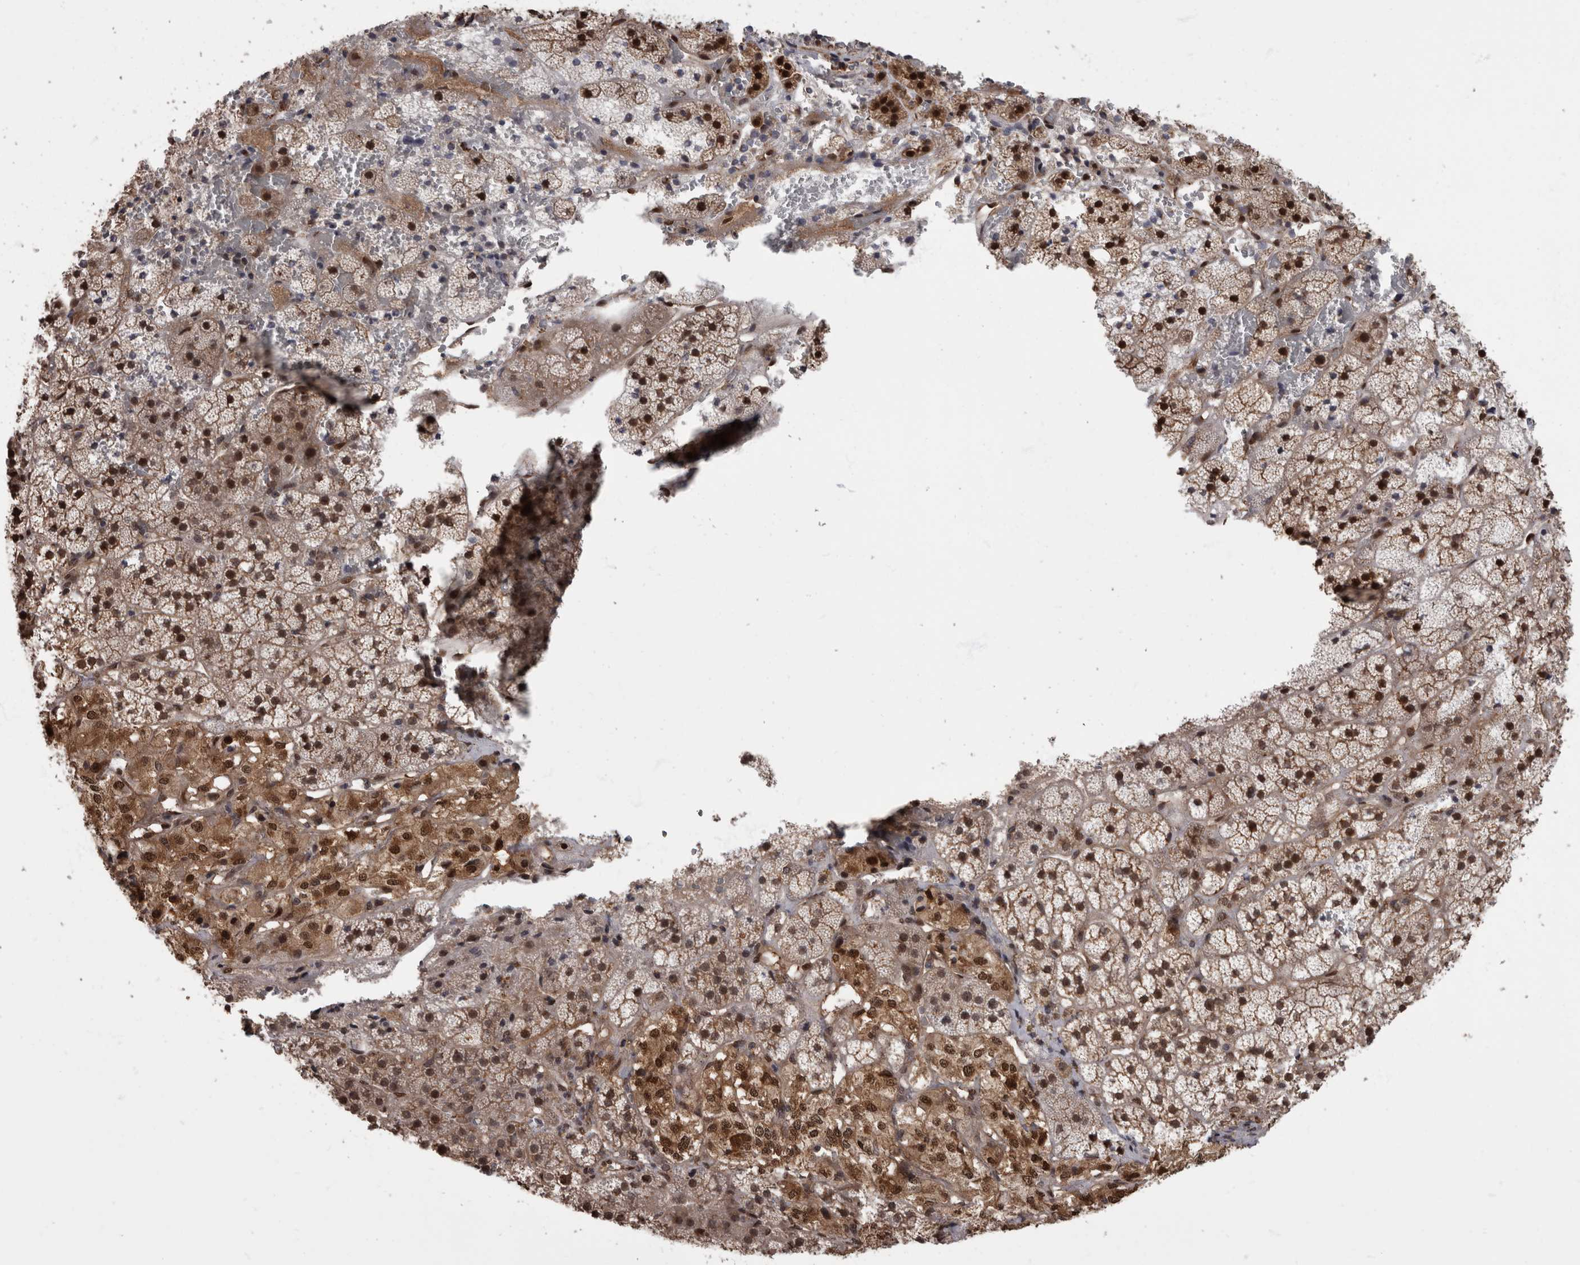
{"staining": {"intensity": "moderate", "quantity": ">75%", "location": "cytoplasmic/membranous,nuclear"}, "tissue": "adrenal gland", "cell_type": "Glandular cells", "image_type": "normal", "snomed": [{"axis": "morphology", "description": "Normal tissue, NOS"}, {"axis": "topography", "description": "Adrenal gland"}], "caption": "Benign adrenal gland was stained to show a protein in brown. There is medium levels of moderate cytoplasmic/membranous,nuclear staining in approximately >75% of glandular cells. (DAB IHC, brown staining for protein, blue staining for nuclei).", "gene": "AKT3", "patient": {"sex": "female", "age": 44}}